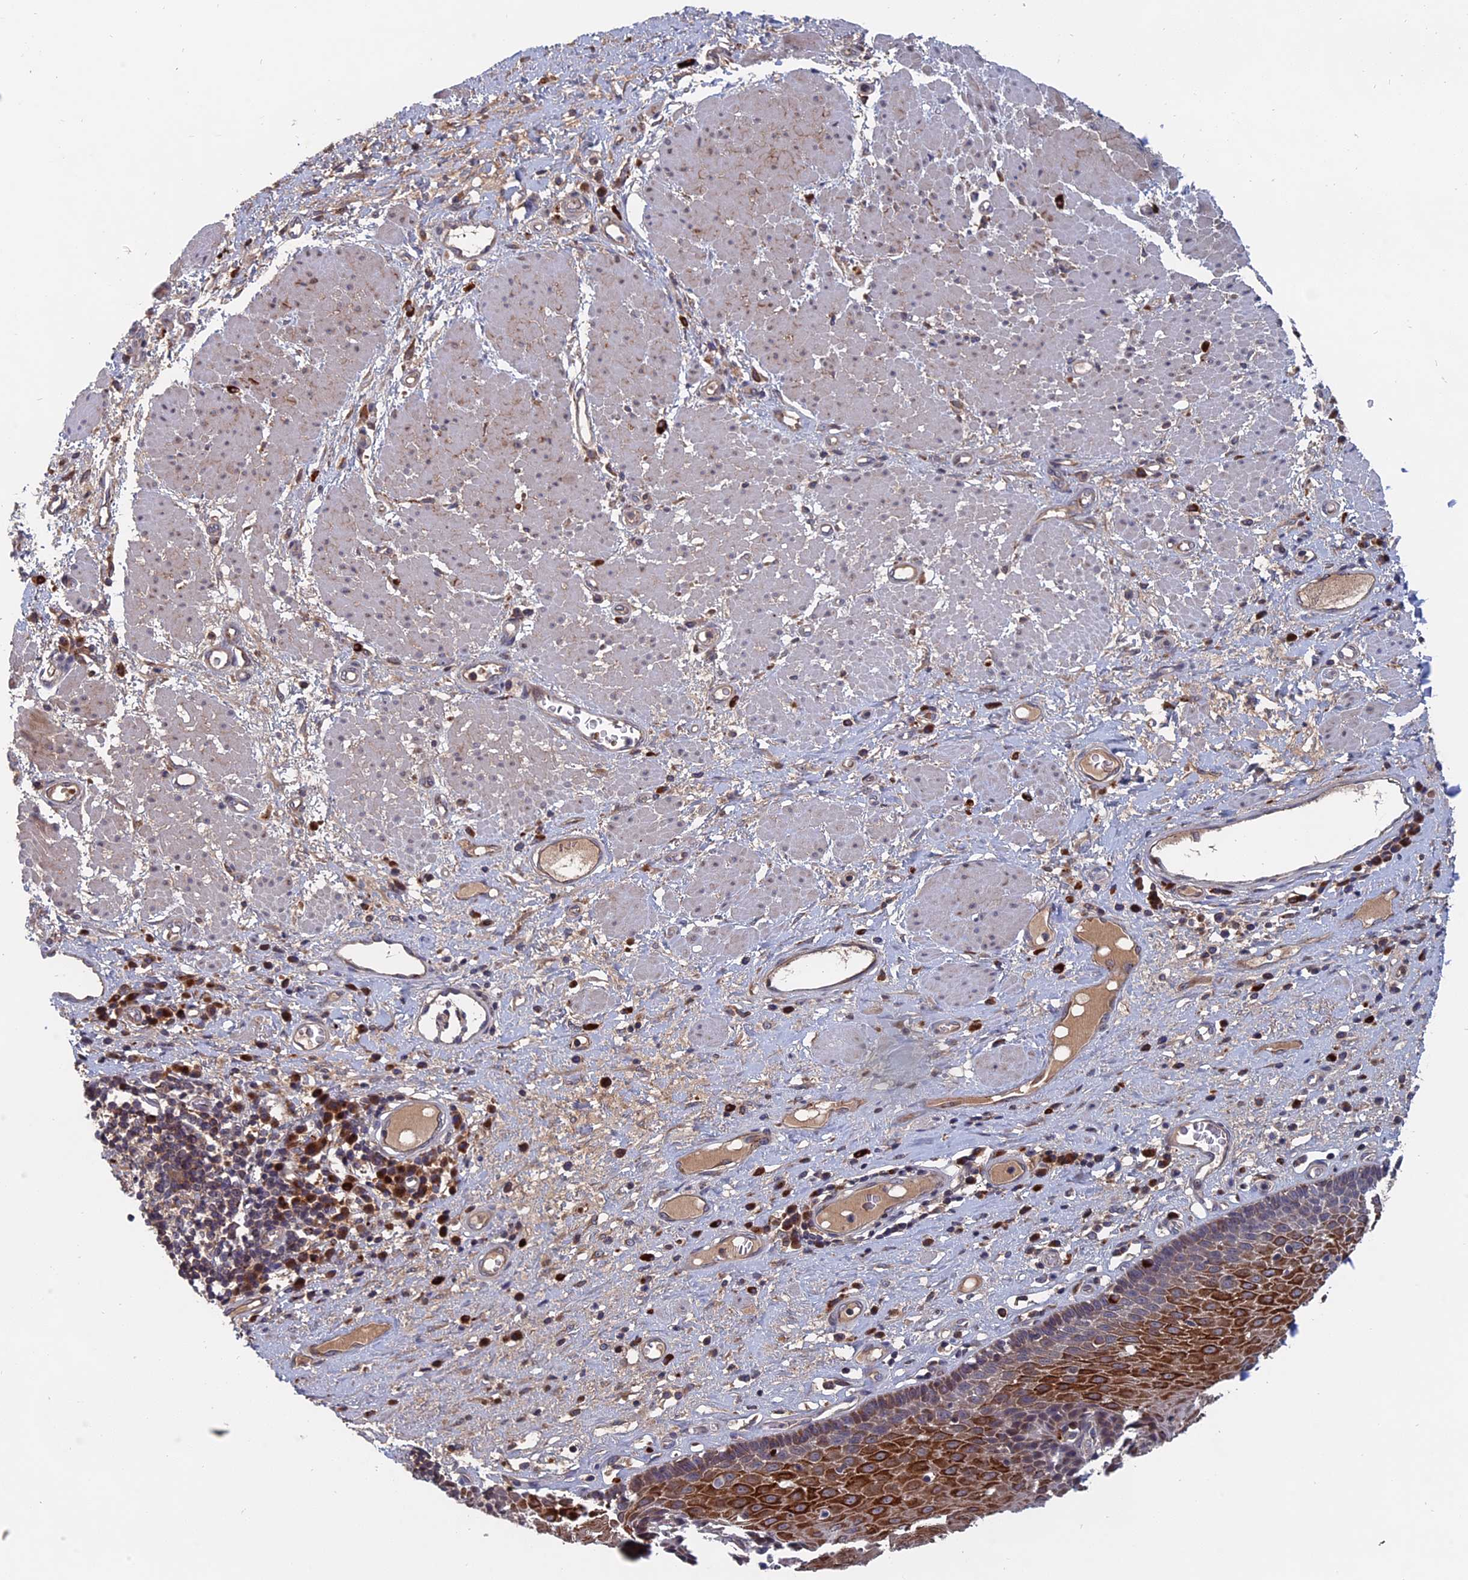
{"staining": {"intensity": "strong", "quantity": "25%-75%", "location": "cytoplasmic/membranous"}, "tissue": "esophagus", "cell_type": "Squamous epithelial cells", "image_type": "normal", "snomed": [{"axis": "morphology", "description": "Normal tissue, NOS"}, {"axis": "morphology", "description": "Adenocarcinoma, NOS"}, {"axis": "topography", "description": "Esophagus"}], "caption": "A high amount of strong cytoplasmic/membranous expression is identified in approximately 25%-75% of squamous epithelial cells in normal esophagus.", "gene": "TRAPPC2L", "patient": {"sex": "male", "age": 62}}